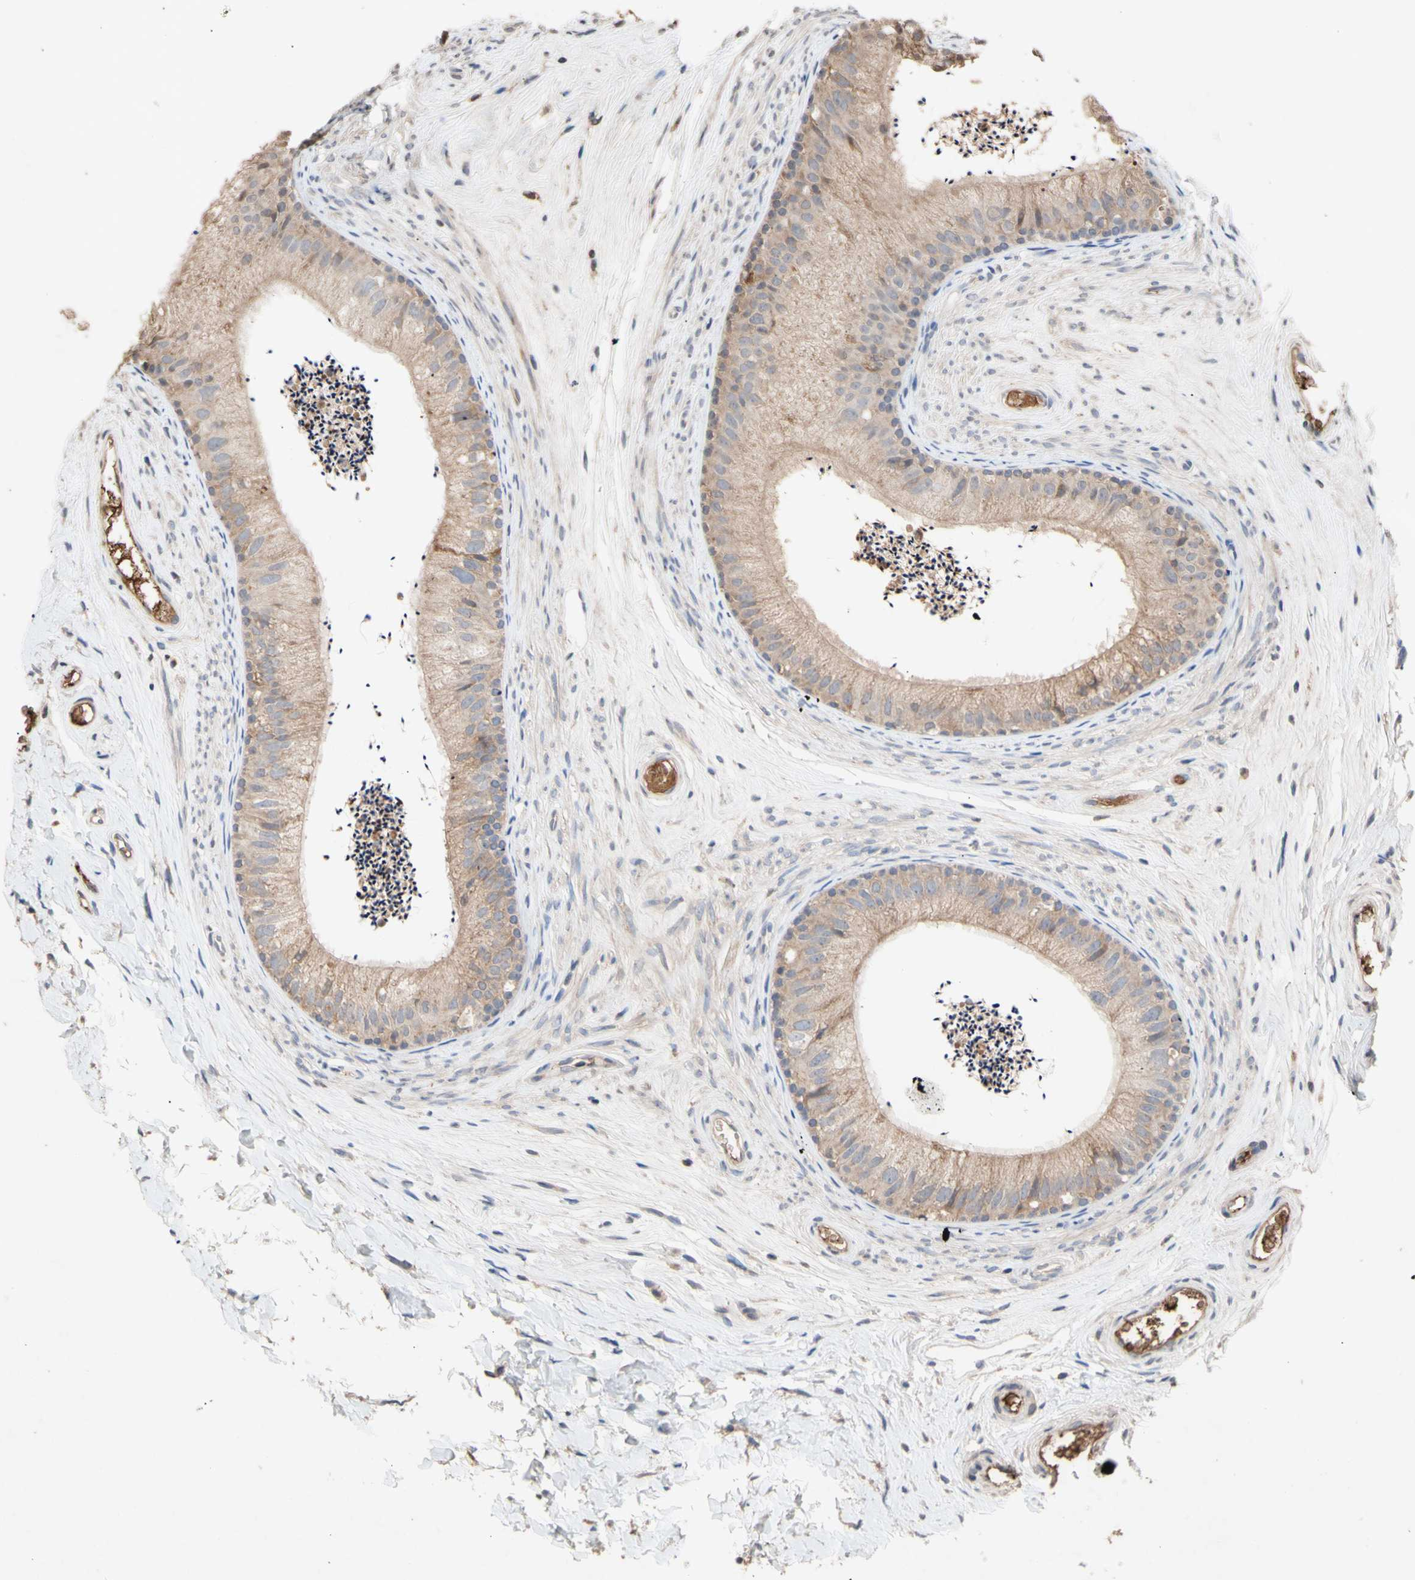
{"staining": {"intensity": "weak", "quantity": ">75%", "location": "cytoplasmic/membranous"}, "tissue": "epididymis", "cell_type": "Glandular cells", "image_type": "normal", "snomed": [{"axis": "morphology", "description": "Normal tissue, NOS"}, {"axis": "topography", "description": "Epididymis"}], "caption": "Approximately >75% of glandular cells in unremarkable epididymis reveal weak cytoplasmic/membranous protein expression as visualized by brown immunohistochemical staining.", "gene": "NECTIN3", "patient": {"sex": "male", "age": 56}}